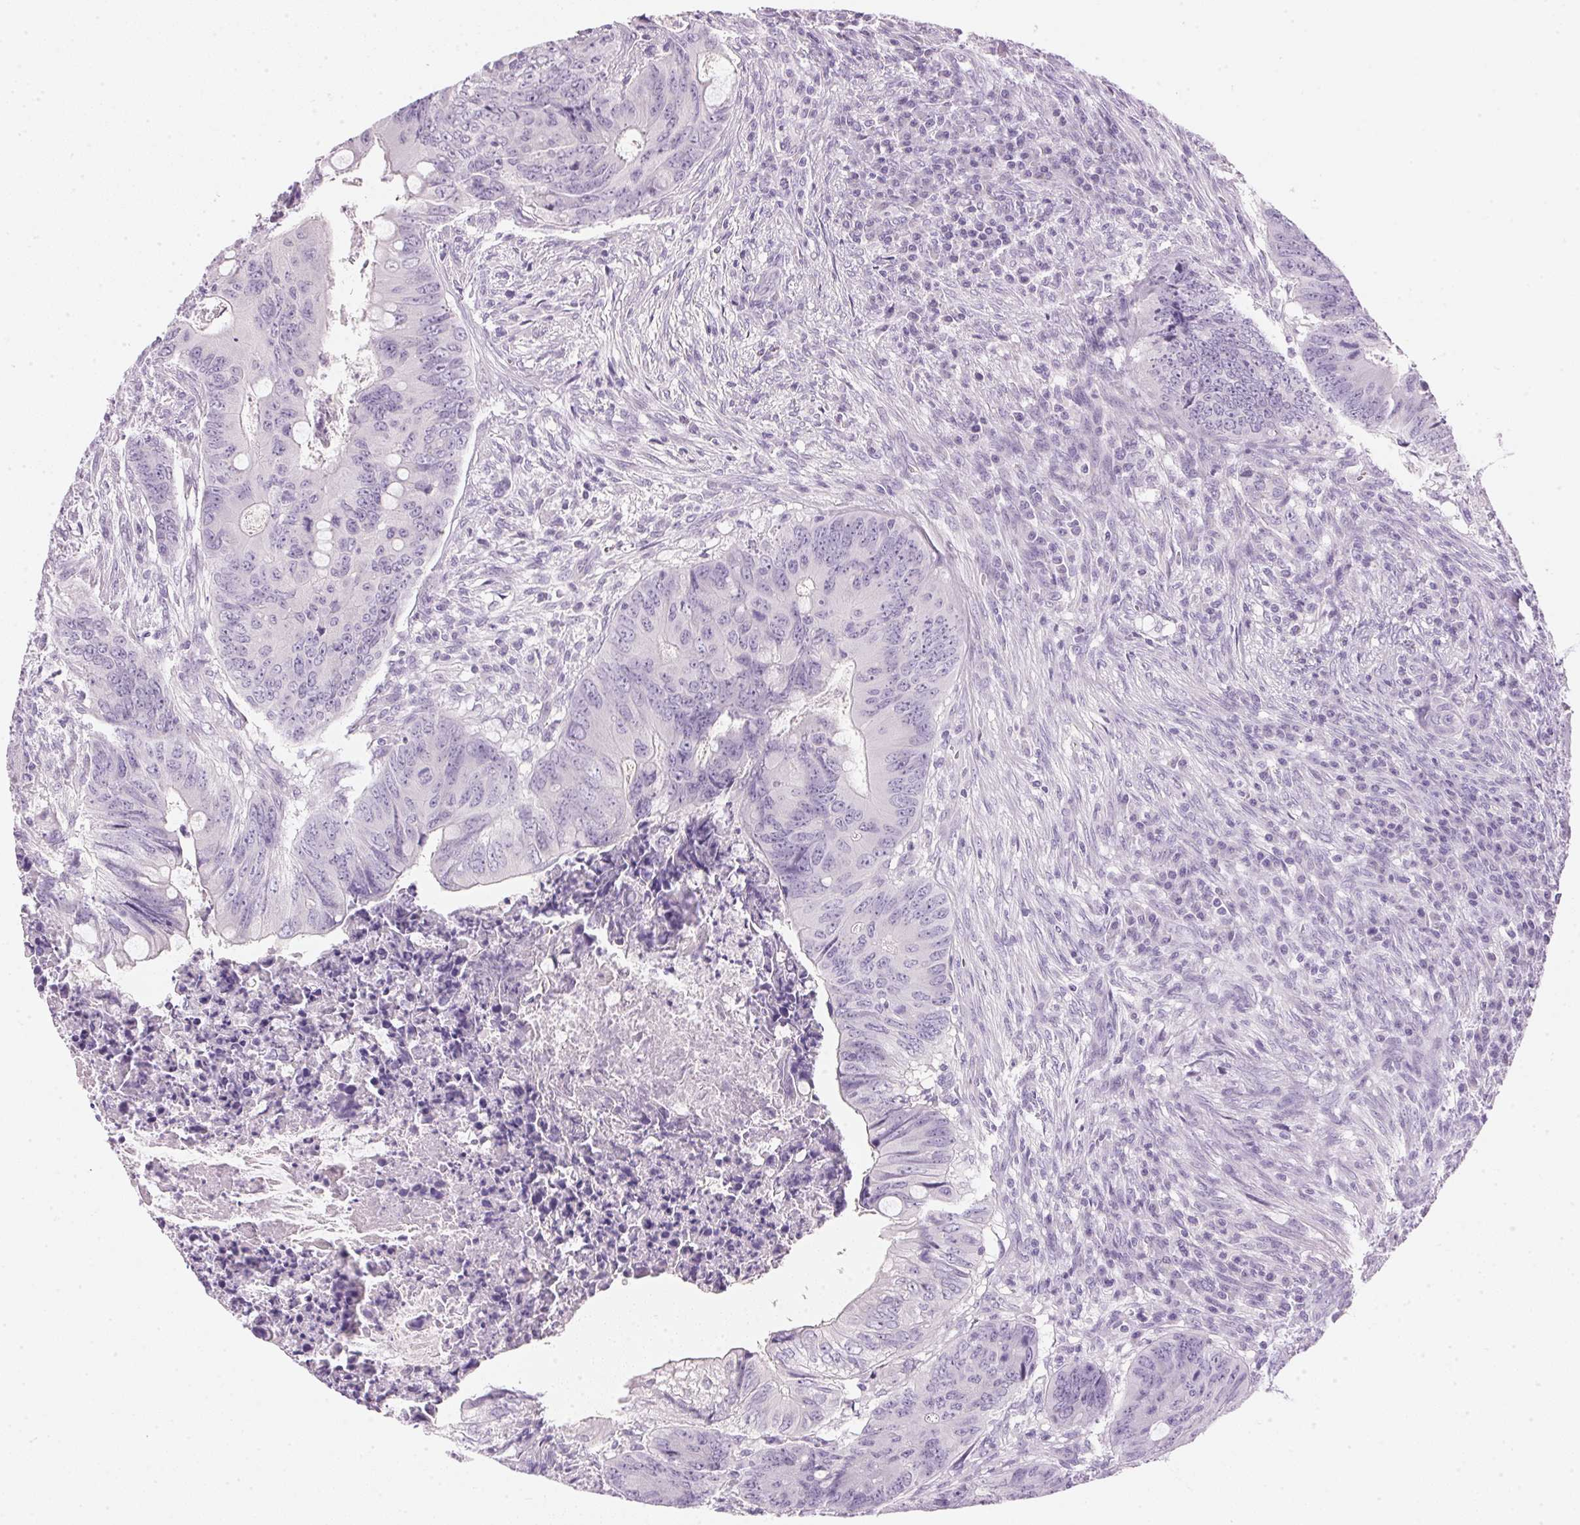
{"staining": {"intensity": "negative", "quantity": "none", "location": "none"}, "tissue": "colorectal cancer", "cell_type": "Tumor cells", "image_type": "cancer", "snomed": [{"axis": "morphology", "description": "Adenocarcinoma, NOS"}, {"axis": "topography", "description": "Colon"}], "caption": "A photomicrograph of colorectal cancer stained for a protein displays no brown staining in tumor cells.", "gene": "IGFBP1", "patient": {"sex": "female", "age": 74}}